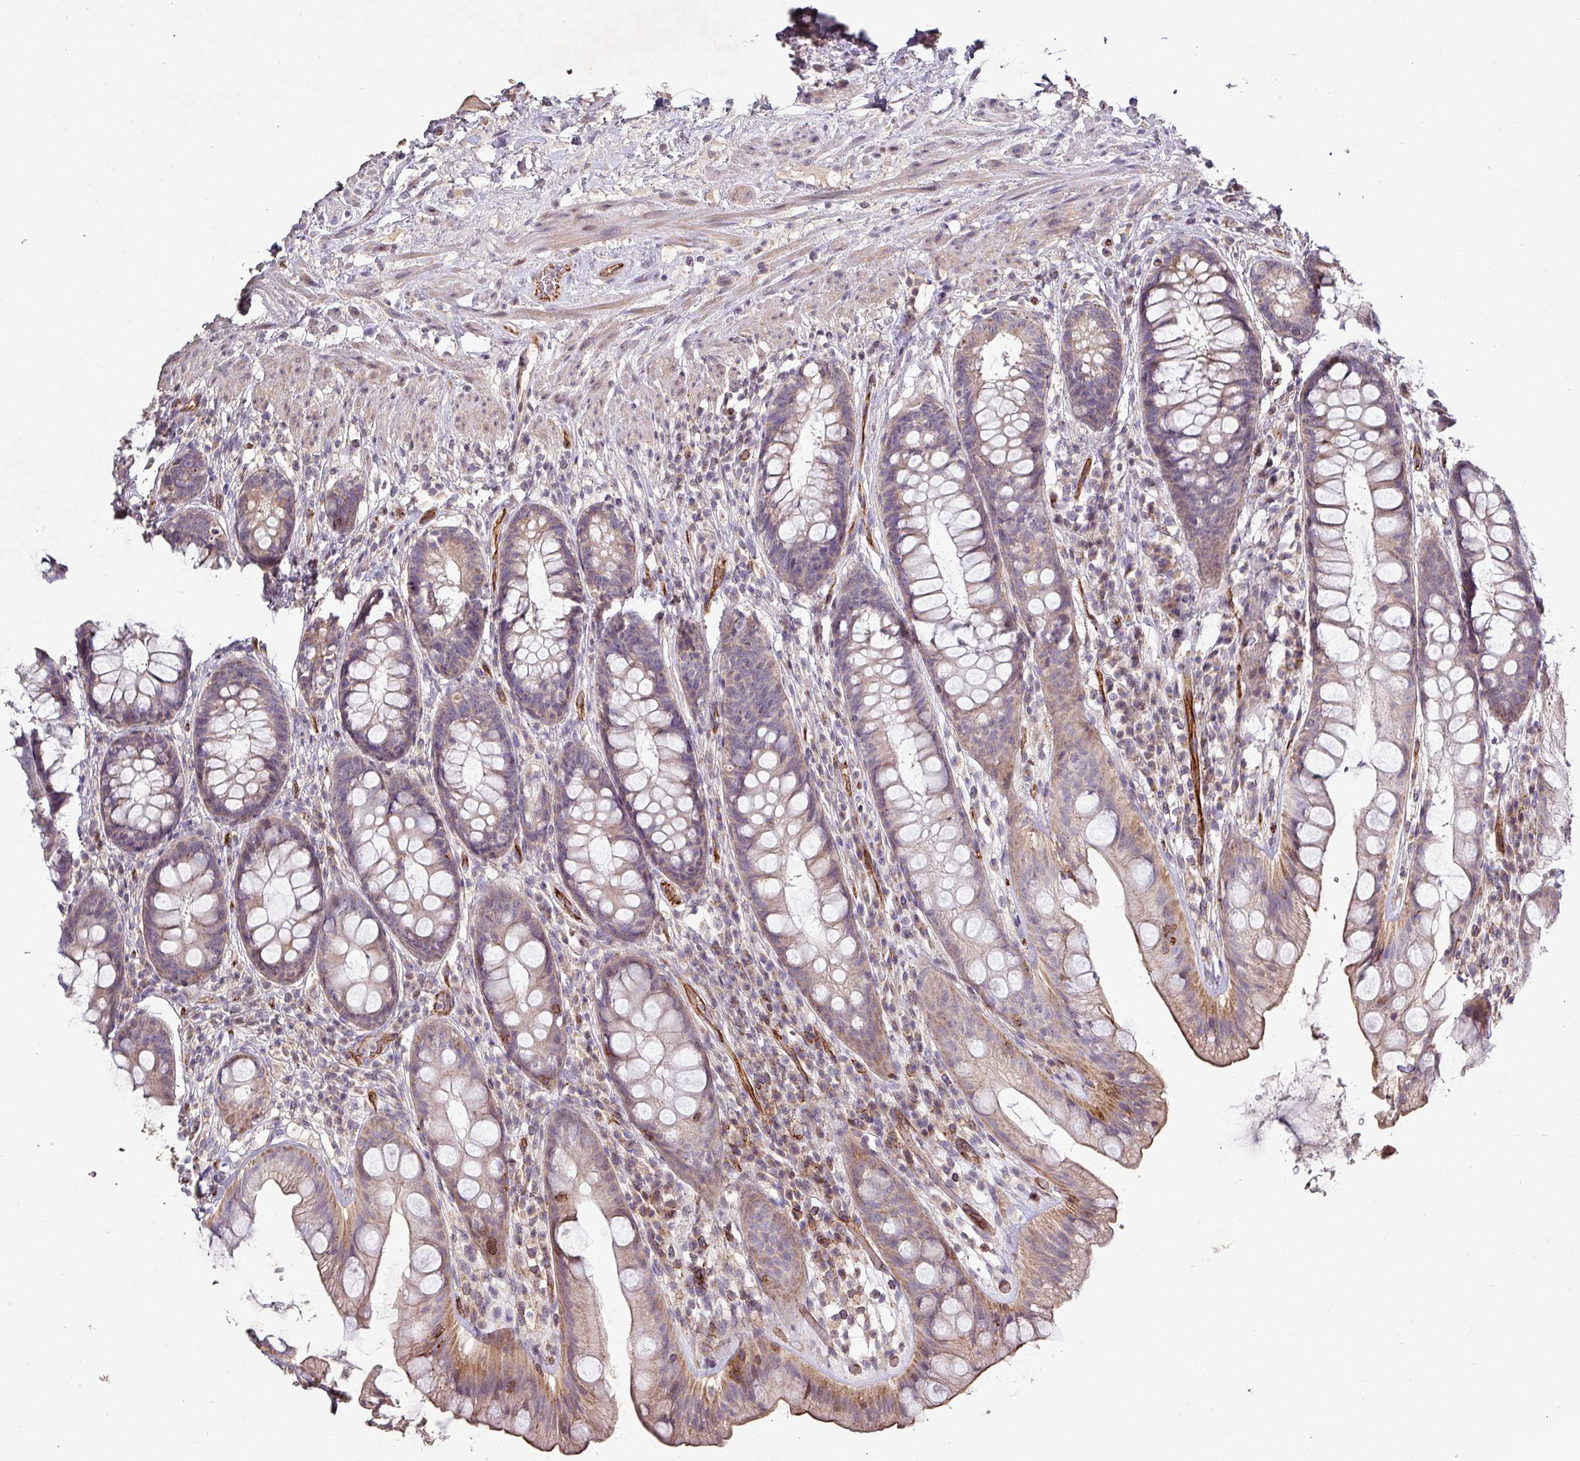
{"staining": {"intensity": "moderate", "quantity": "25%-75%", "location": "cytoplasmic/membranous"}, "tissue": "rectum", "cell_type": "Glandular cells", "image_type": "normal", "snomed": [{"axis": "morphology", "description": "Normal tissue, NOS"}, {"axis": "topography", "description": "Rectum"}], "caption": "About 25%-75% of glandular cells in normal human rectum exhibit moderate cytoplasmic/membranous protein positivity as visualized by brown immunohistochemical staining.", "gene": "RPL23A", "patient": {"sex": "male", "age": 74}}